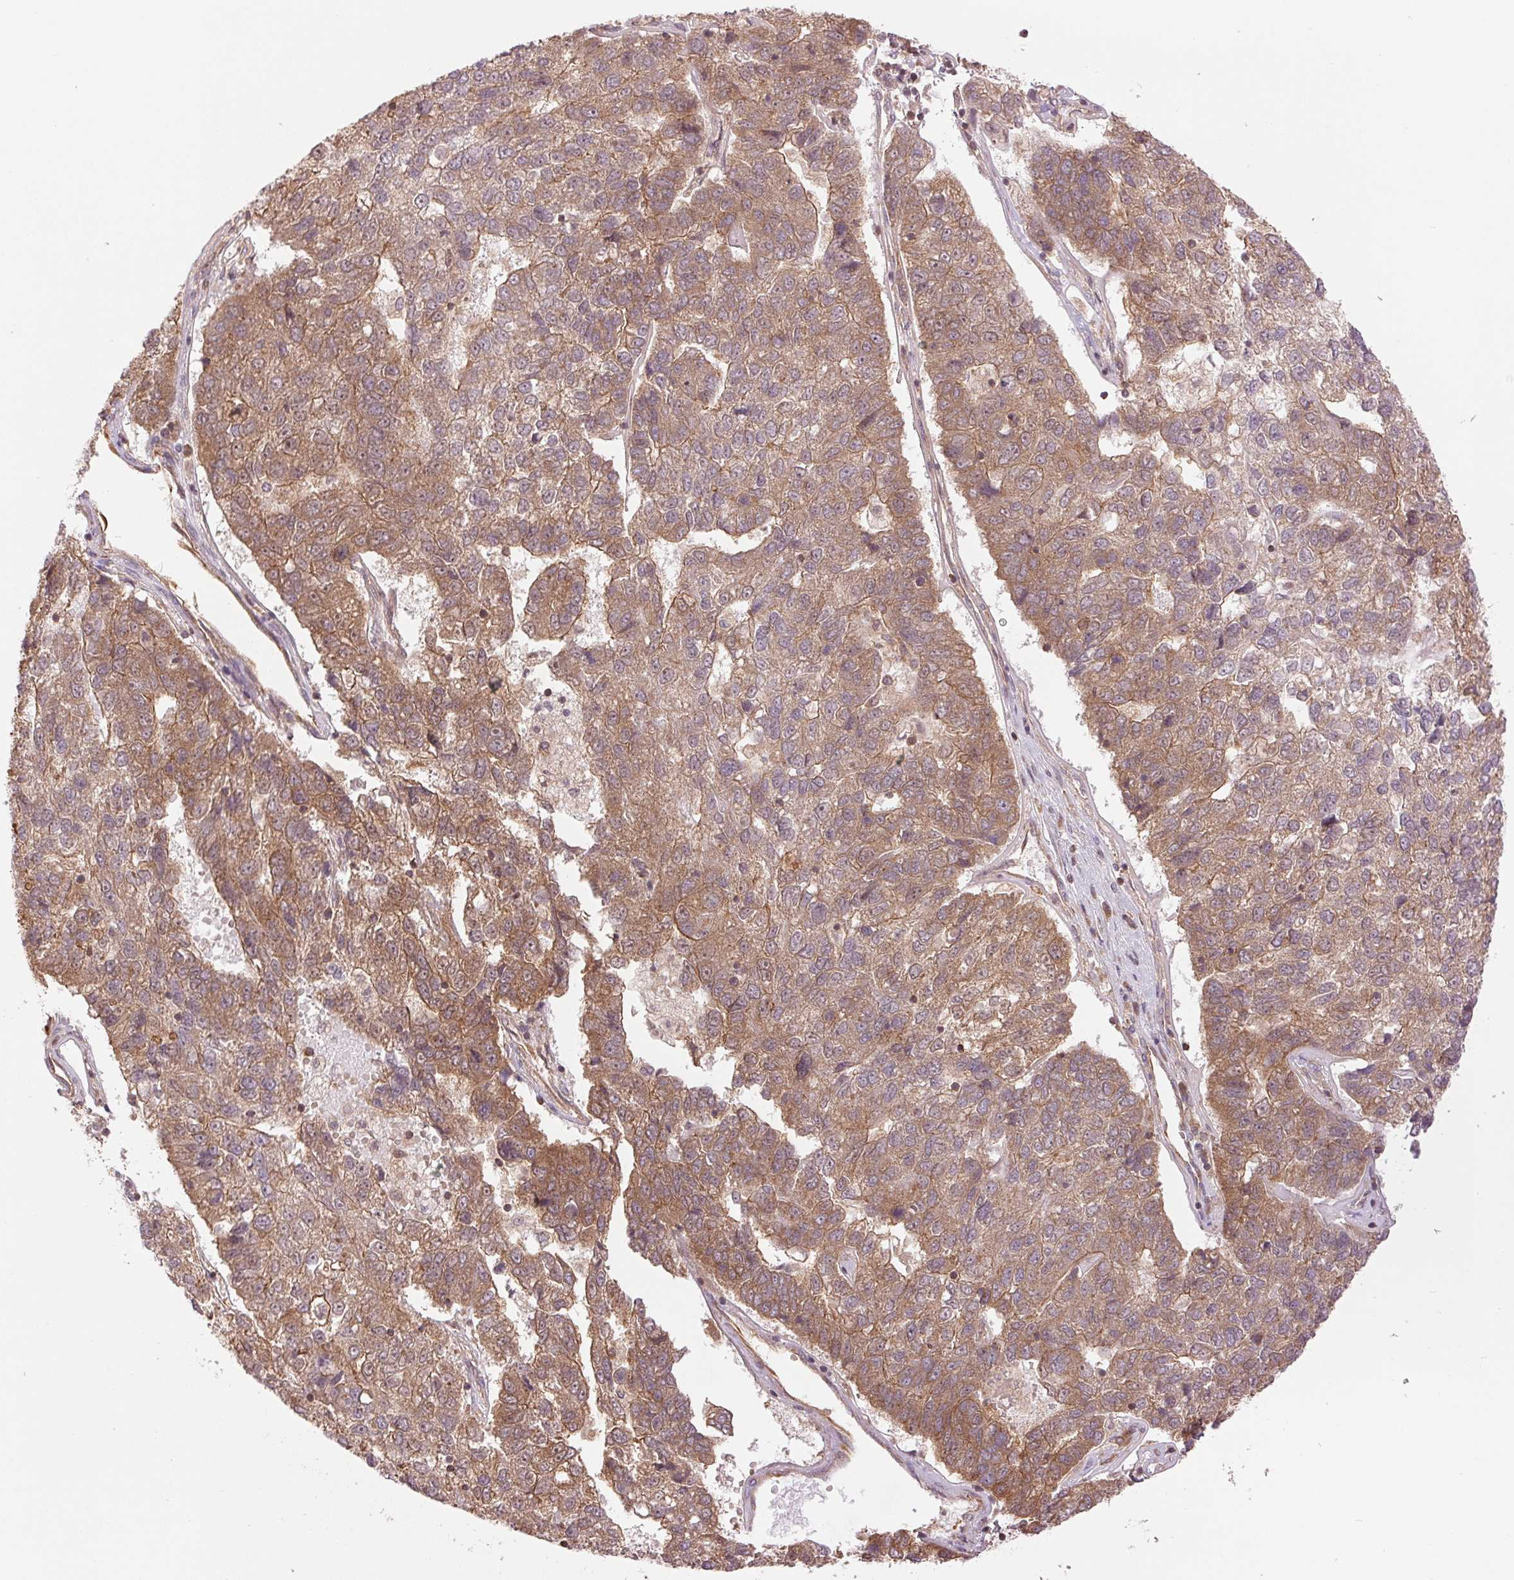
{"staining": {"intensity": "moderate", "quantity": ">75%", "location": "cytoplasmic/membranous"}, "tissue": "pancreatic cancer", "cell_type": "Tumor cells", "image_type": "cancer", "snomed": [{"axis": "morphology", "description": "Adenocarcinoma, NOS"}, {"axis": "topography", "description": "Pancreas"}], "caption": "The photomicrograph demonstrates immunohistochemical staining of pancreatic cancer. There is moderate cytoplasmic/membranous positivity is present in about >75% of tumor cells.", "gene": "STARD7", "patient": {"sex": "female", "age": 61}}